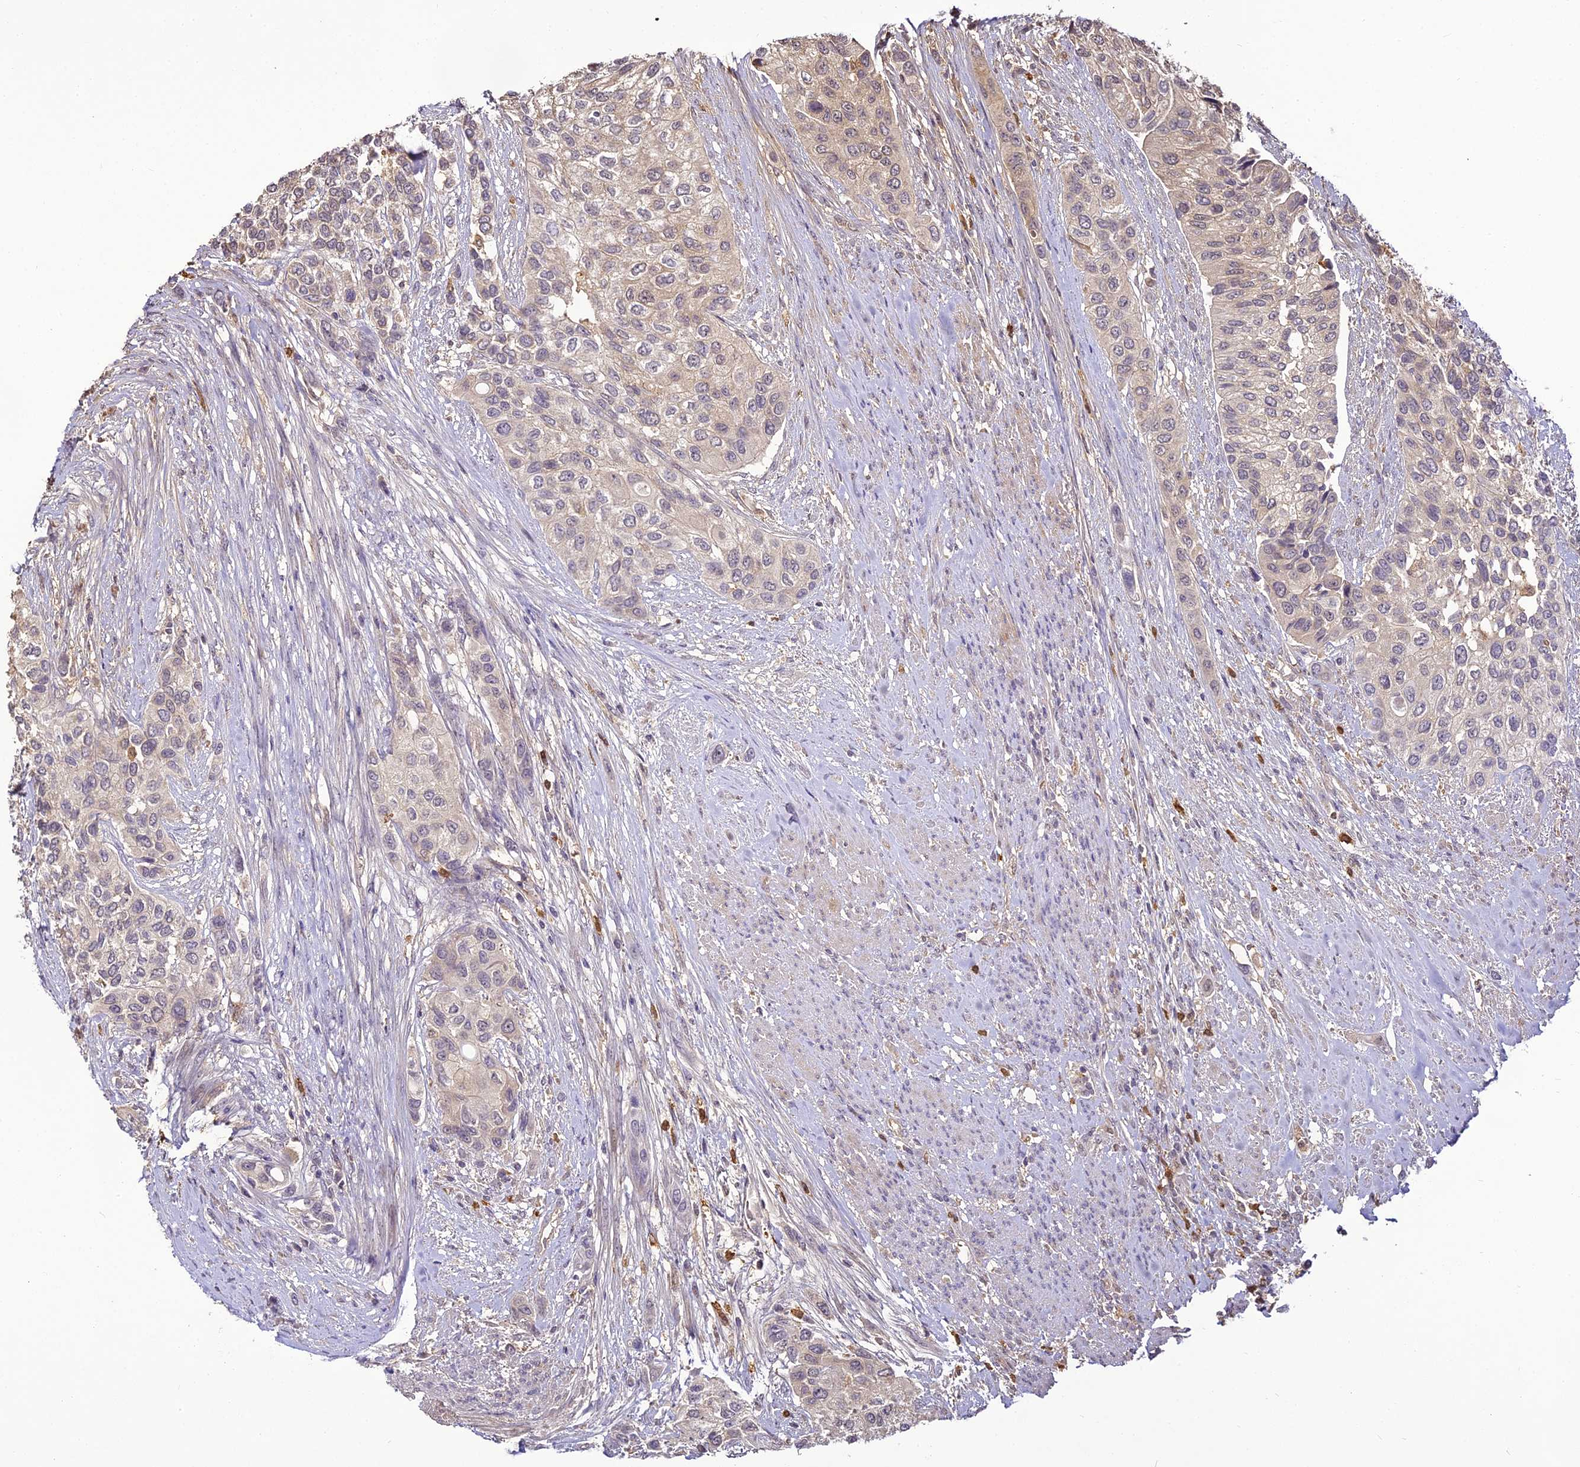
{"staining": {"intensity": "weak", "quantity": "<25%", "location": "cytoplasmic/membranous"}, "tissue": "urothelial cancer", "cell_type": "Tumor cells", "image_type": "cancer", "snomed": [{"axis": "morphology", "description": "Normal tissue, NOS"}, {"axis": "morphology", "description": "Urothelial carcinoma, High grade"}, {"axis": "topography", "description": "Vascular tissue"}, {"axis": "topography", "description": "Urinary bladder"}], "caption": "An image of human urothelial cancer is negative for staining in tumor cells.", "gene": "BCDIN3D", "patient": {"sex": "female", "age": 56}}